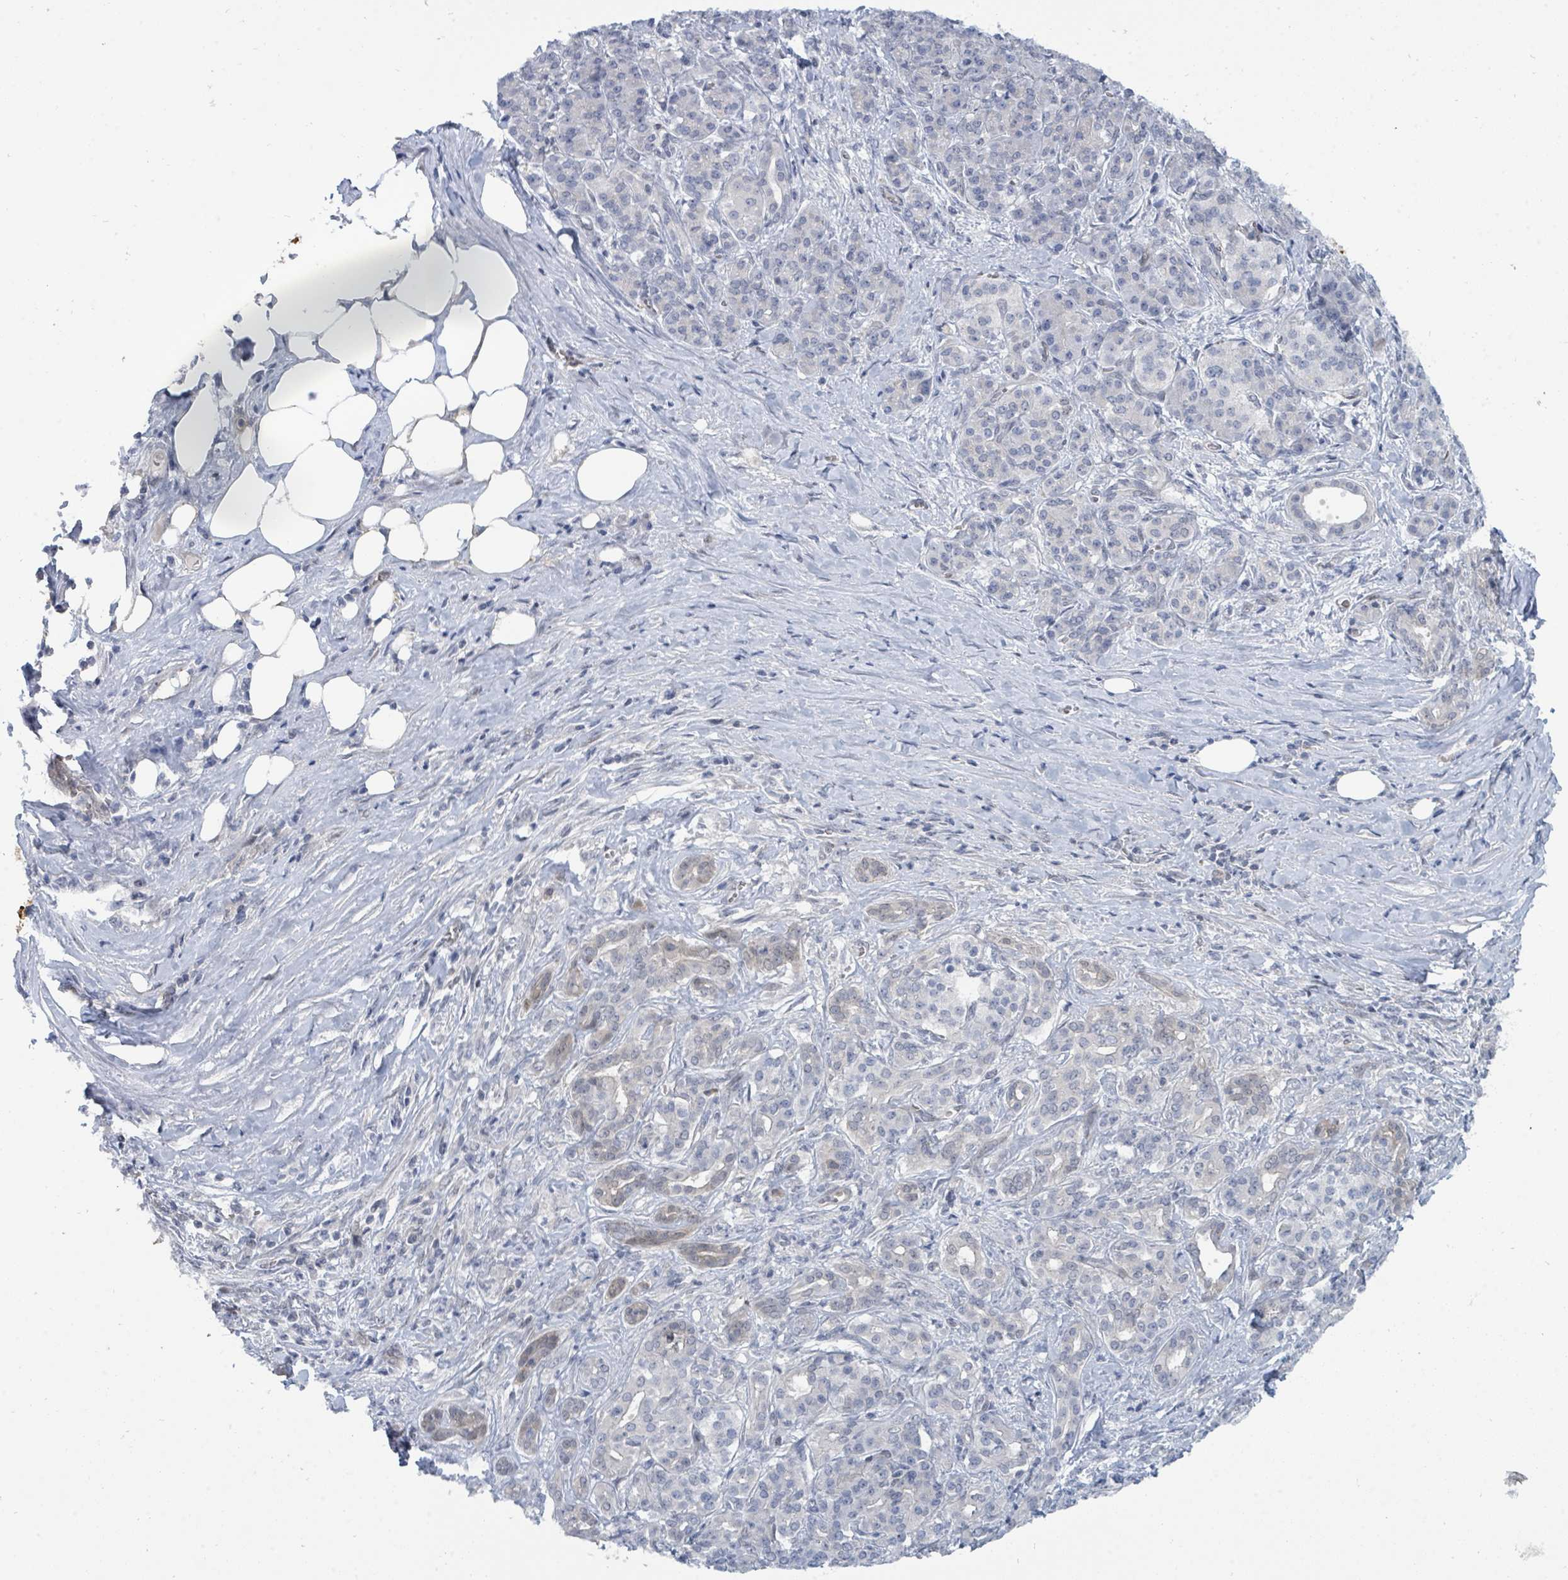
{"staining": {"intensity": "weak", "quantity": "<25%", "location": "cytoplasmic/membranous"}, "tissue": "pancreatic cancer", "cell_type": "Tumor cells", "image_type": "cancer", "snomed": [{"axis": "morphology", "description": "Adenocarcinoma, NOS"}, {"axis": "topography", "description": "Pancreas"}], "caption": "The image shows no significant positivity in tumor cells of adenocarcinoma (pancreatic). Brightfield microscopy of immunohistochemistry (IHC) stained with DAB (brown) and hematoxylin (blue), captured at high magnification.", "gene": "SUMO4", "patient": {"sex": "male", "age": 57}}